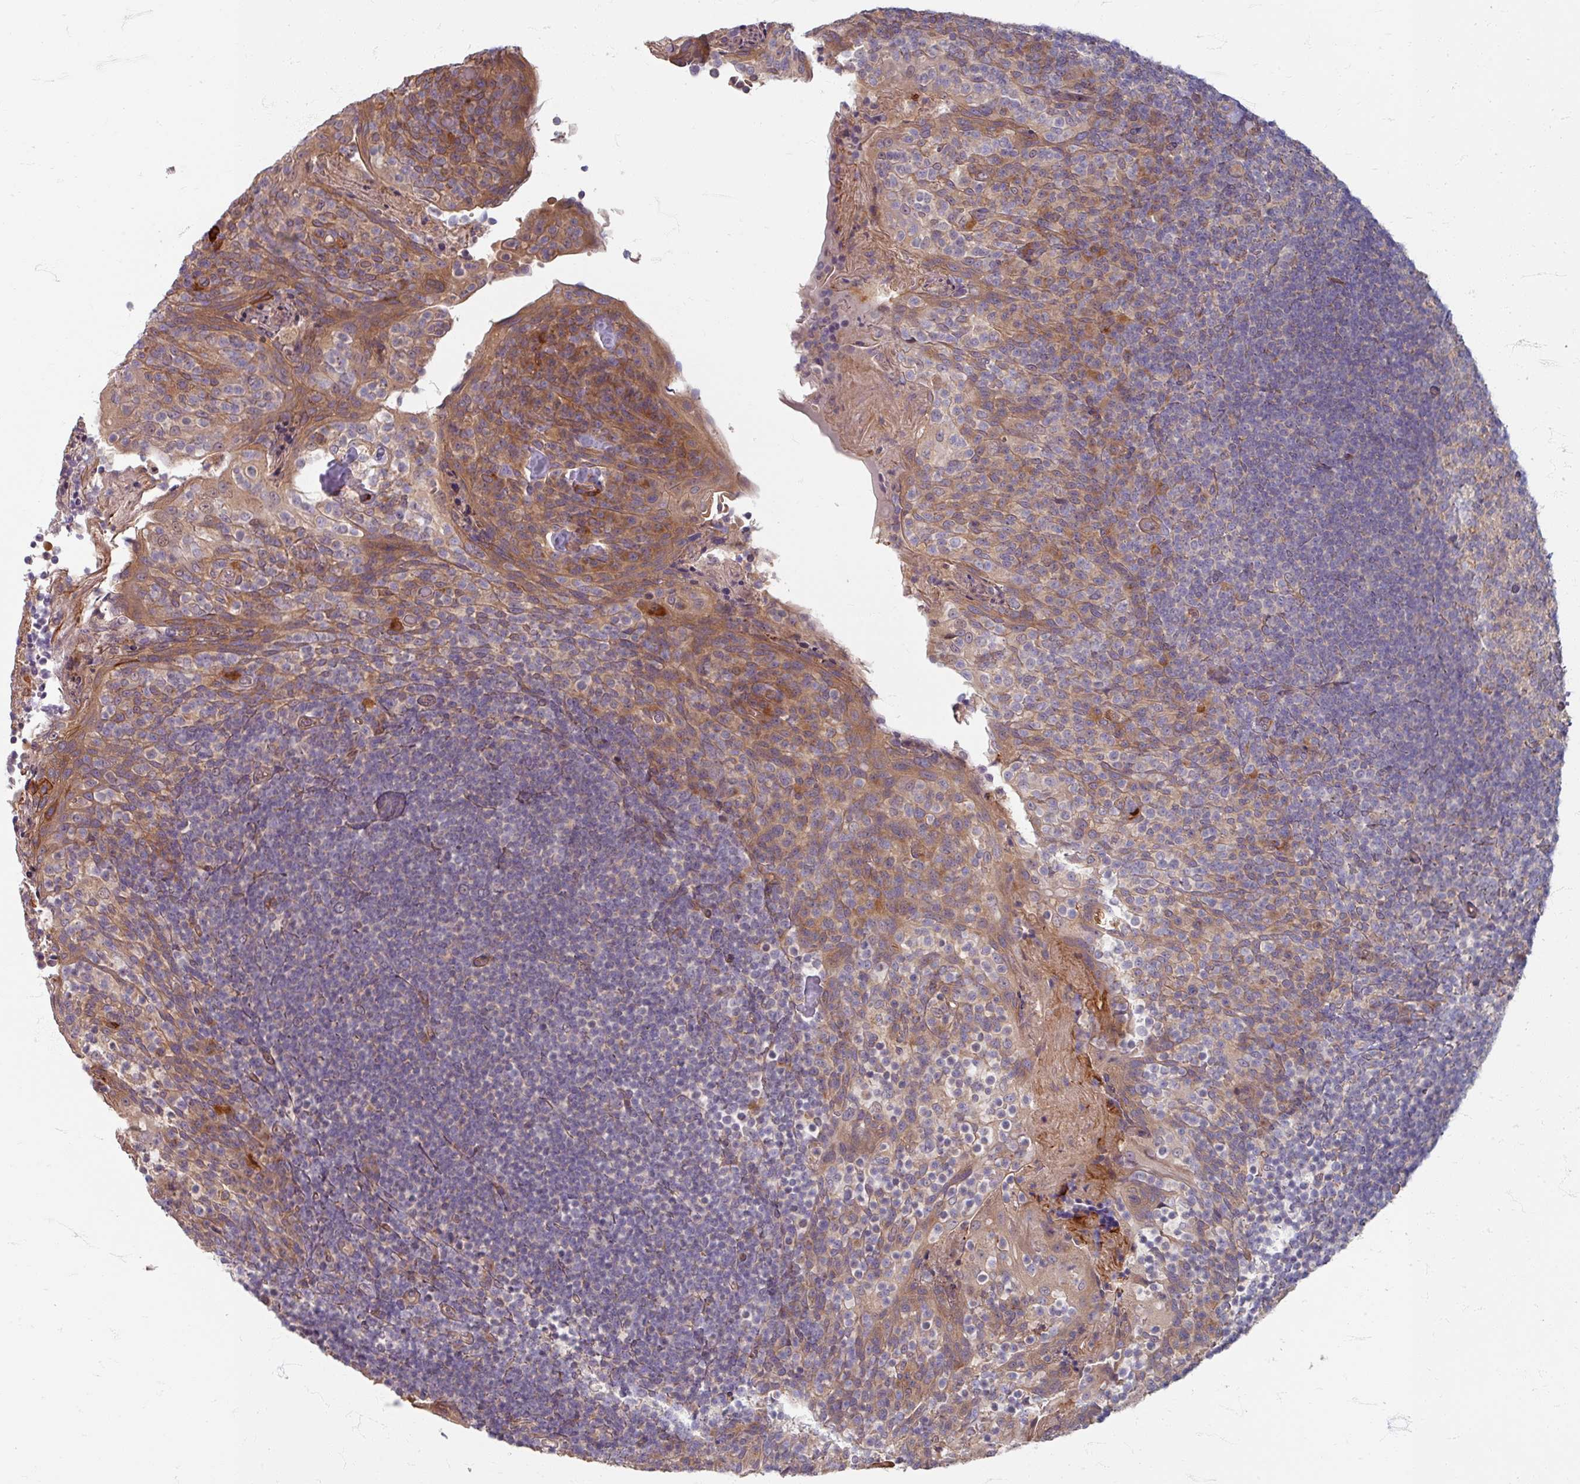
{"staining": {"intensity": "moderate", "quantity": "25%-75%", "location": "cytoplasmic/membranous"}, "tissue": "tonsil", "cell_type": "Germinal center cells", "image_type": "normal", "snomed": [{"axis": "morphology", "description": "Normal tissue, NOS"}, {"axis": "topography", "description": "Tonsil"}], "caption": "Immunohistochemical staining of unremarkable human tonsil exhibits medium levels of moderate cytoplasmic/membranous staining in about 25%-75% of germinal center cells. (DAB (3,3'-diaminobenzidine) IHC, brown staining for protein, blue staining for nuclei).", "gene": "STAM", "patient": {"sex": "female", "age": 10}}